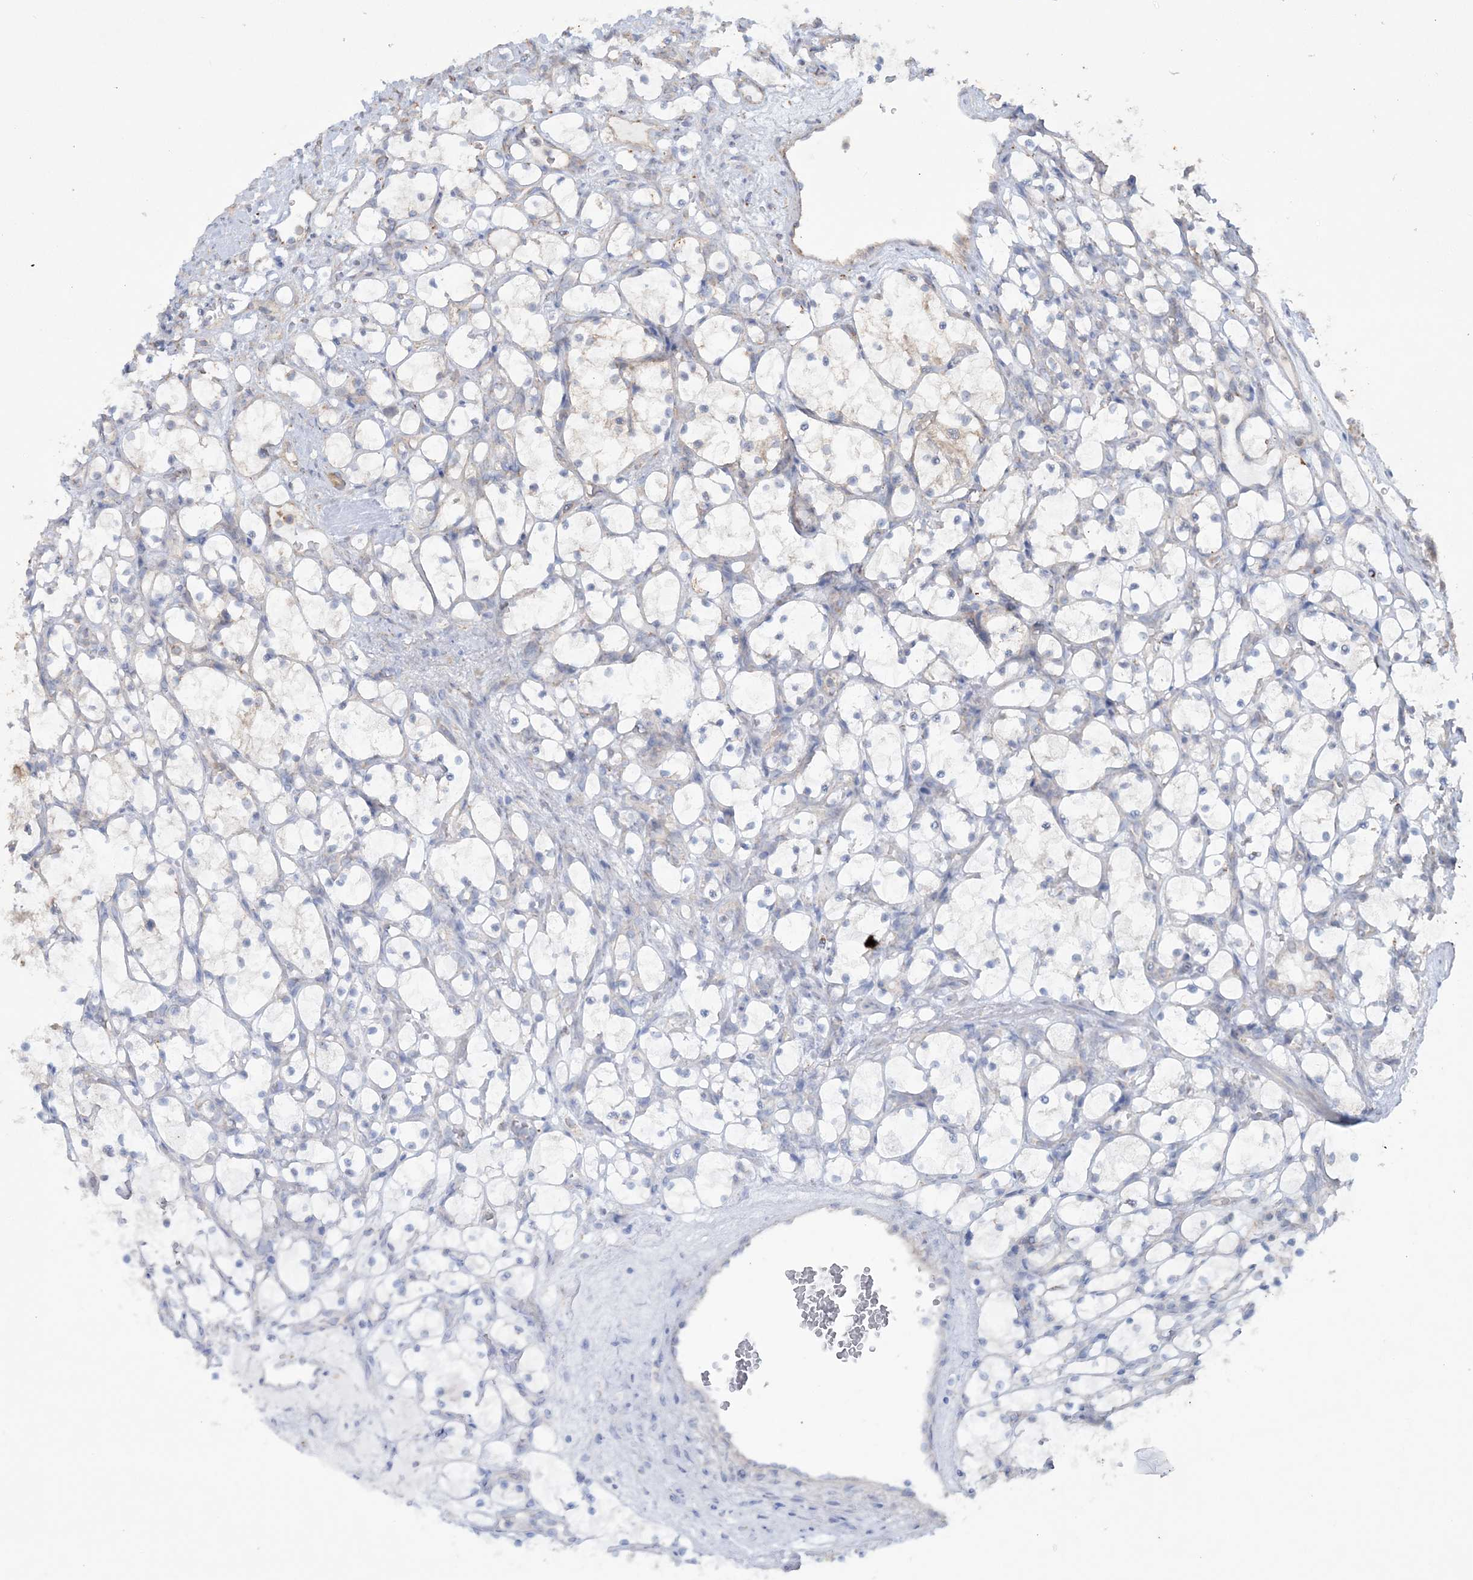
{"staining": {"intensity": "negative", "quantity": "none", "location": "none"}, "tissue": "renal cancer", "cell_type": "Tumor cells", "image_type": "cancer", "snomed": [{"axis": "morphology", "description": "Adenocarcinoma, NOS"}, {"axis": "topography", "description": "Kidney"}], "caption": "A histopathology image of human renal cancer is negative for staining in tumor cells.", "gene": "TTC7A", "patient": {"sex": "female", "age": 69}}